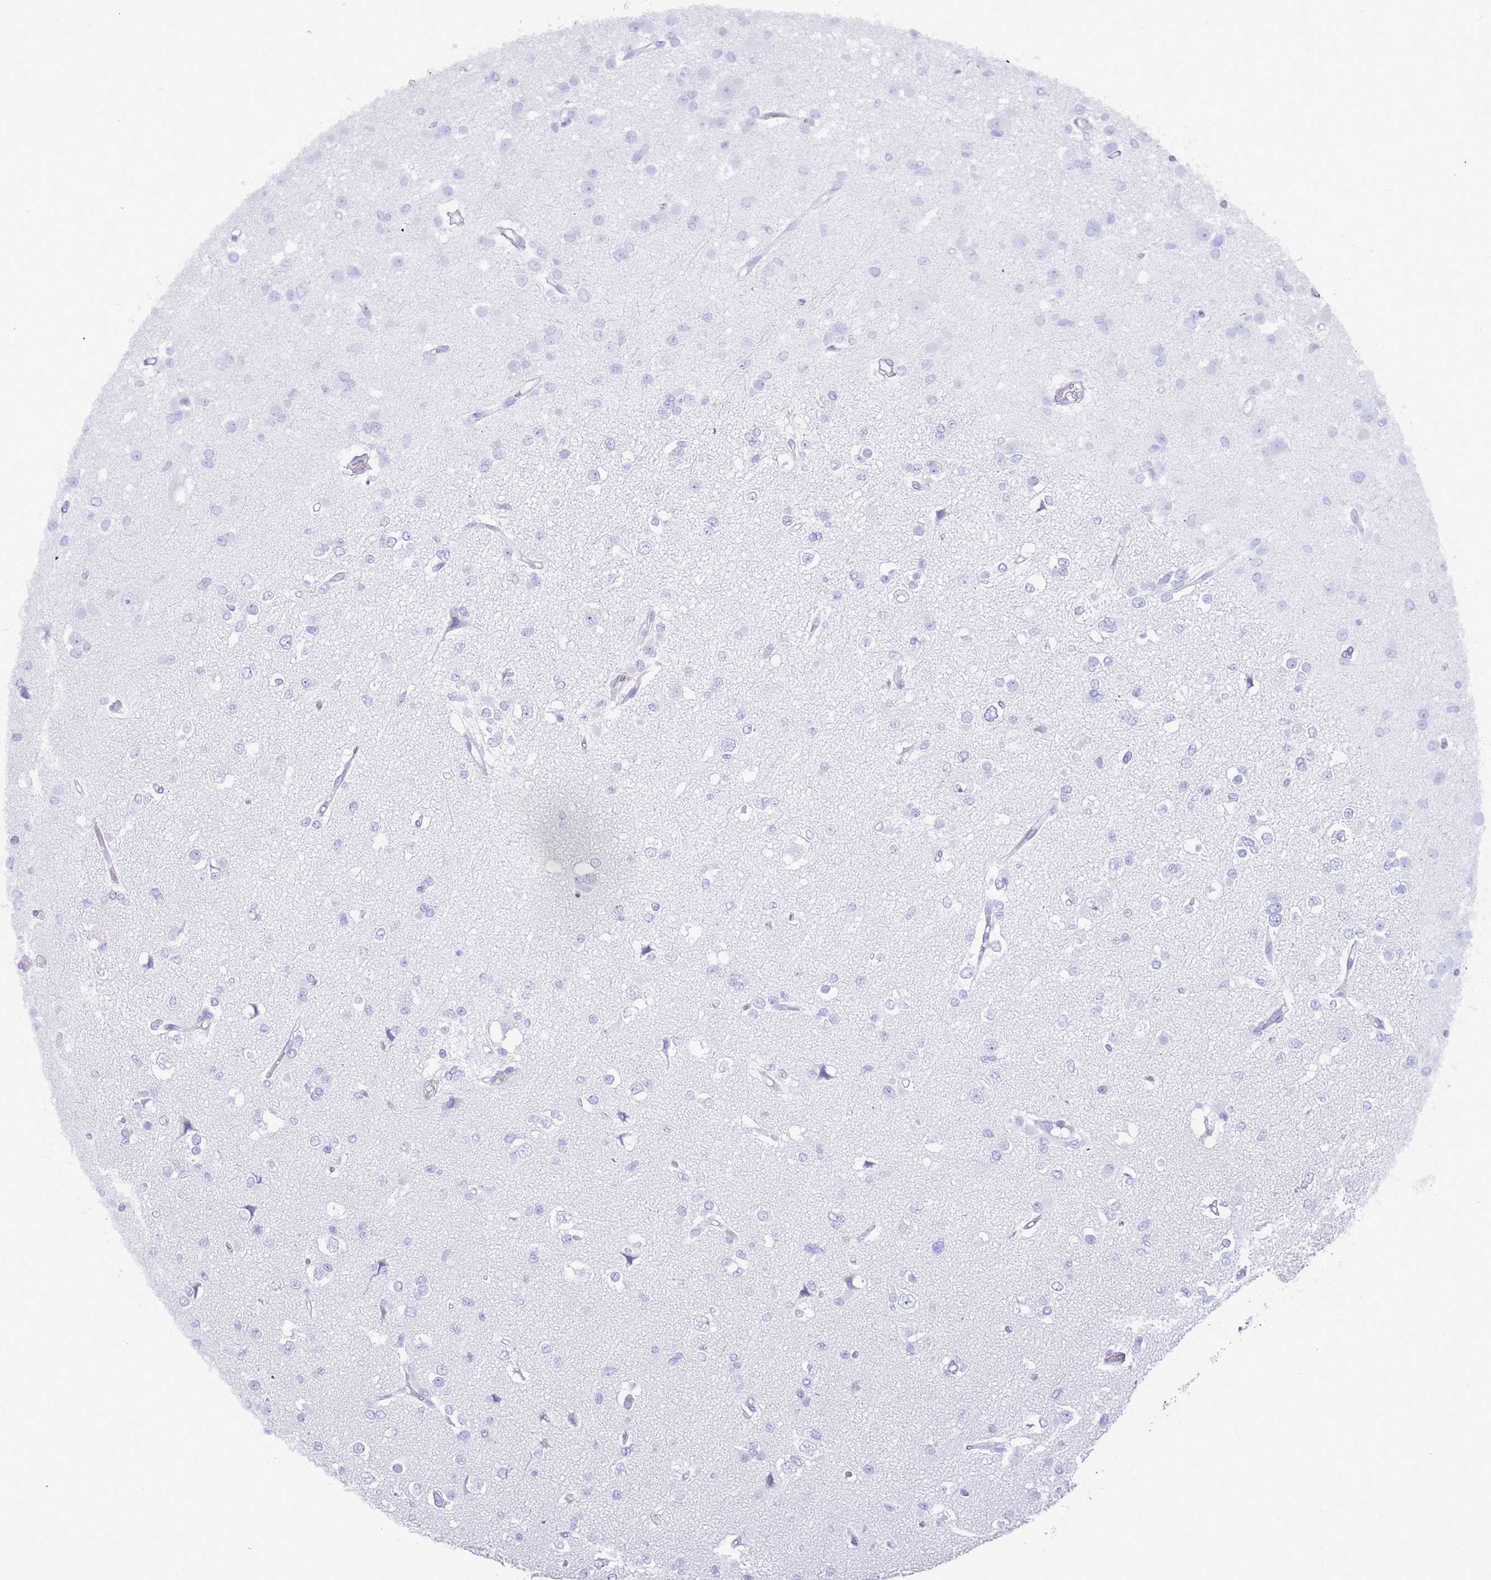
{"staining": {"intensity": "negative", "quantity": "none", "location": "none"}, "tissue": "glioma", "cell_type": "Tumor cells", "image_type": "cancer", "snomed": [{"axis": "morphology", "description": "Glioma, malignant, Low grade"}, {"axis": "topography", "description": "Brain"}], "caption": "Malignant glioma (low-grade) was stained to show a protein in brown. There is no significant positivity in tumor cells.", "gene": "MYADML2", "patient": {"sex": "female", "age": 22}}